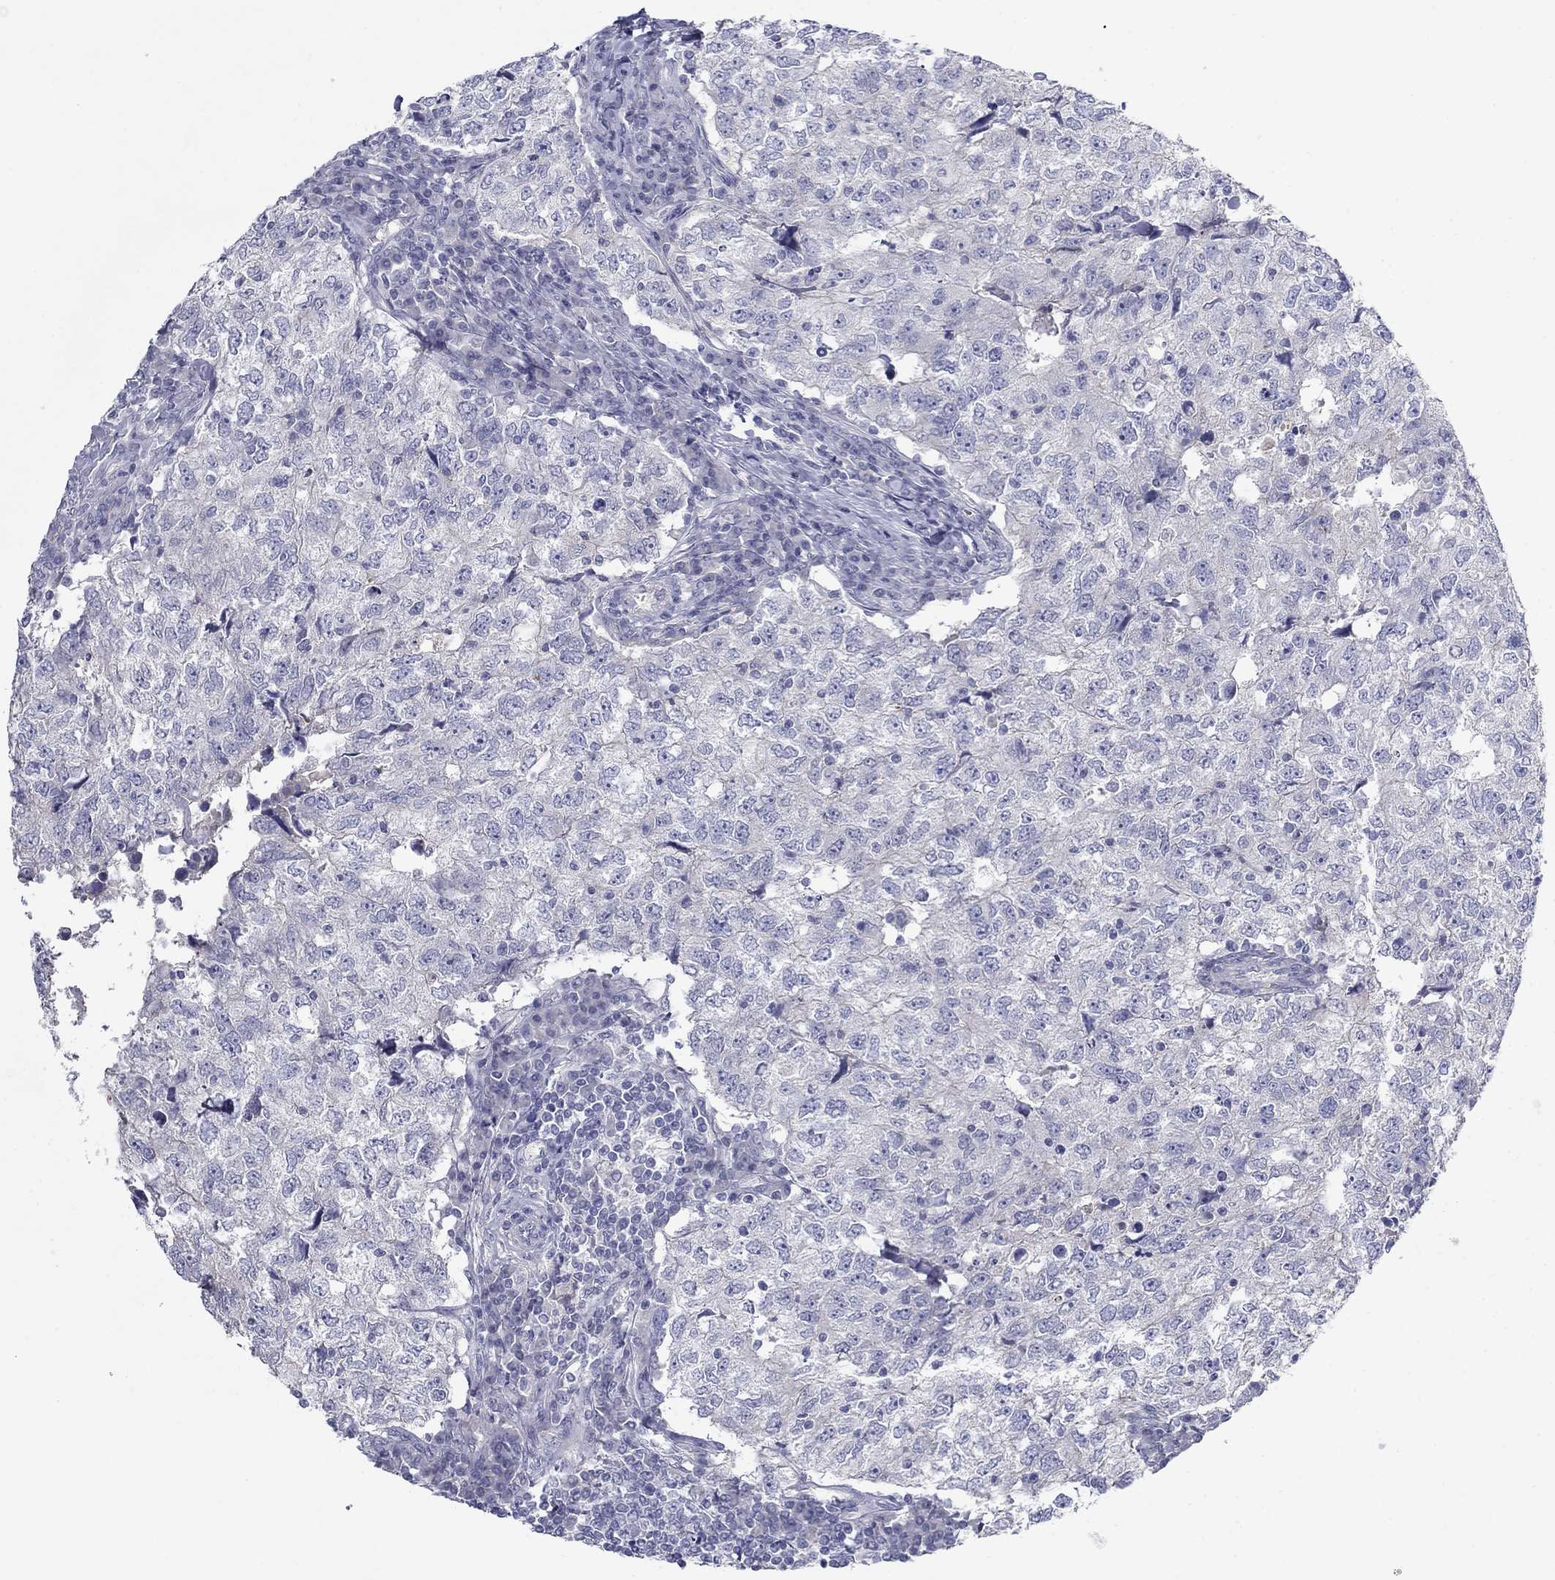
{"staining": {"intensity": "negative", "quantity": "none", "location": "none"}, "tissue": "breast cancer", "cell_type": "Tumor cells", "image_type": "cancer", "snomed": [{"axis": "morphology", "description": "Duct carcinoma"}, {"axis": "topography", "description": "Breast"}], "caption": "The image reveals no significant positivity in tumor cells of breast infiltrating ductal carcinoma.", "gene": "PLS1", "patient": {"sex": "female", "age": 30}}